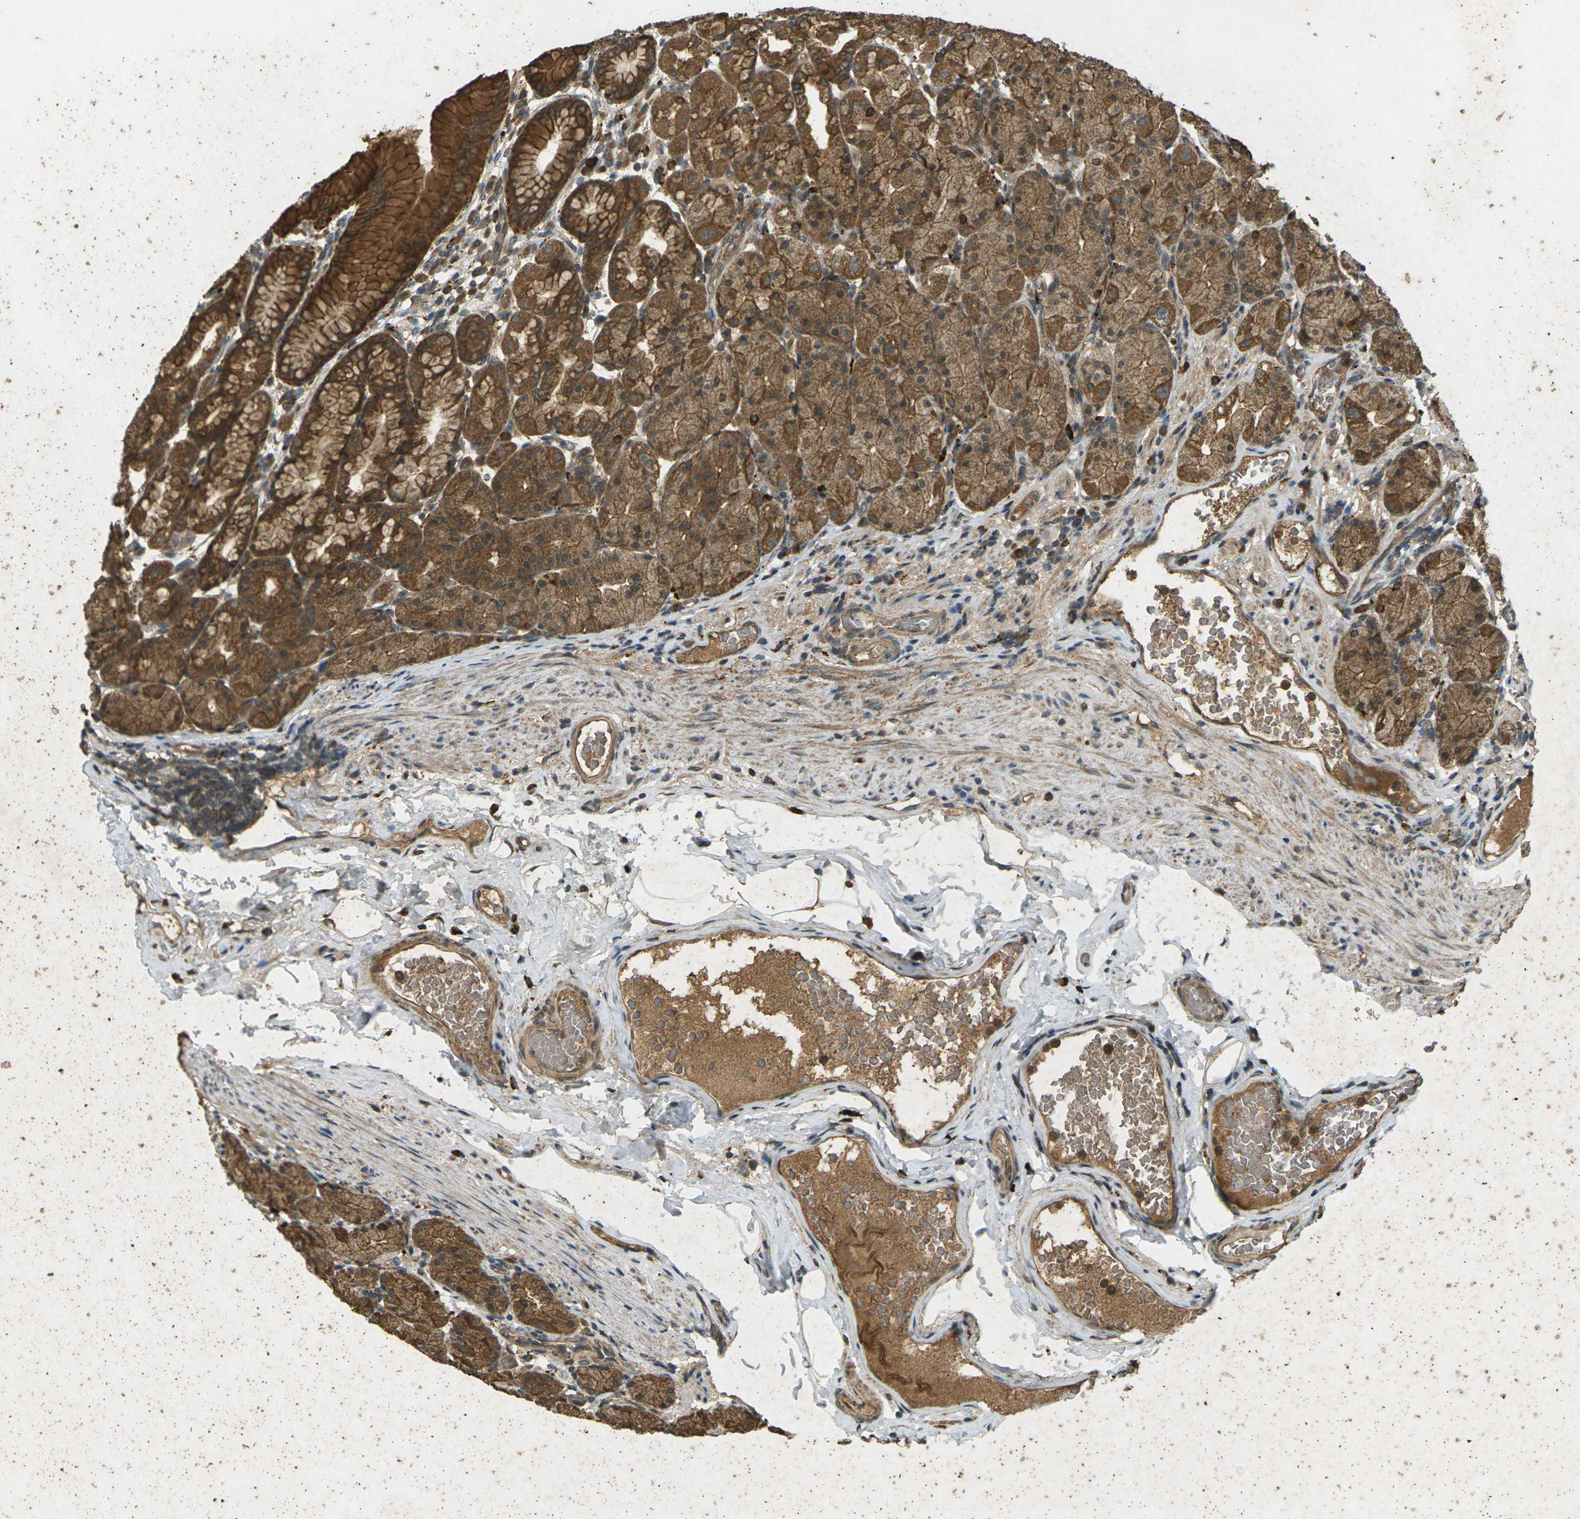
{"staining": {"intensity": "strong", "quantity": ">75%", "location": "cytoplasmic/membranous"}, "tissue": "stomach", "cell_type": "Glandular cells", "image_type": "normal", "snomed": [{"axis": "morphology", "description": "Normal tissue, NOS"}, {"axis": "topography", "description": "Stomach, upper"}], "caption": "Normal stomach was stained to show a protein in brown. There is high levels of strong cytoplasmic/membranous staining in about >75% of glandular cells. The staining was performed using DAB to visualize the protein expression in brown, while the nuclei were stained in blue with hematoxylin (Magnification: 20x).", "gene": "TAP1", "patient": {"sex": "male", "age": 68}}